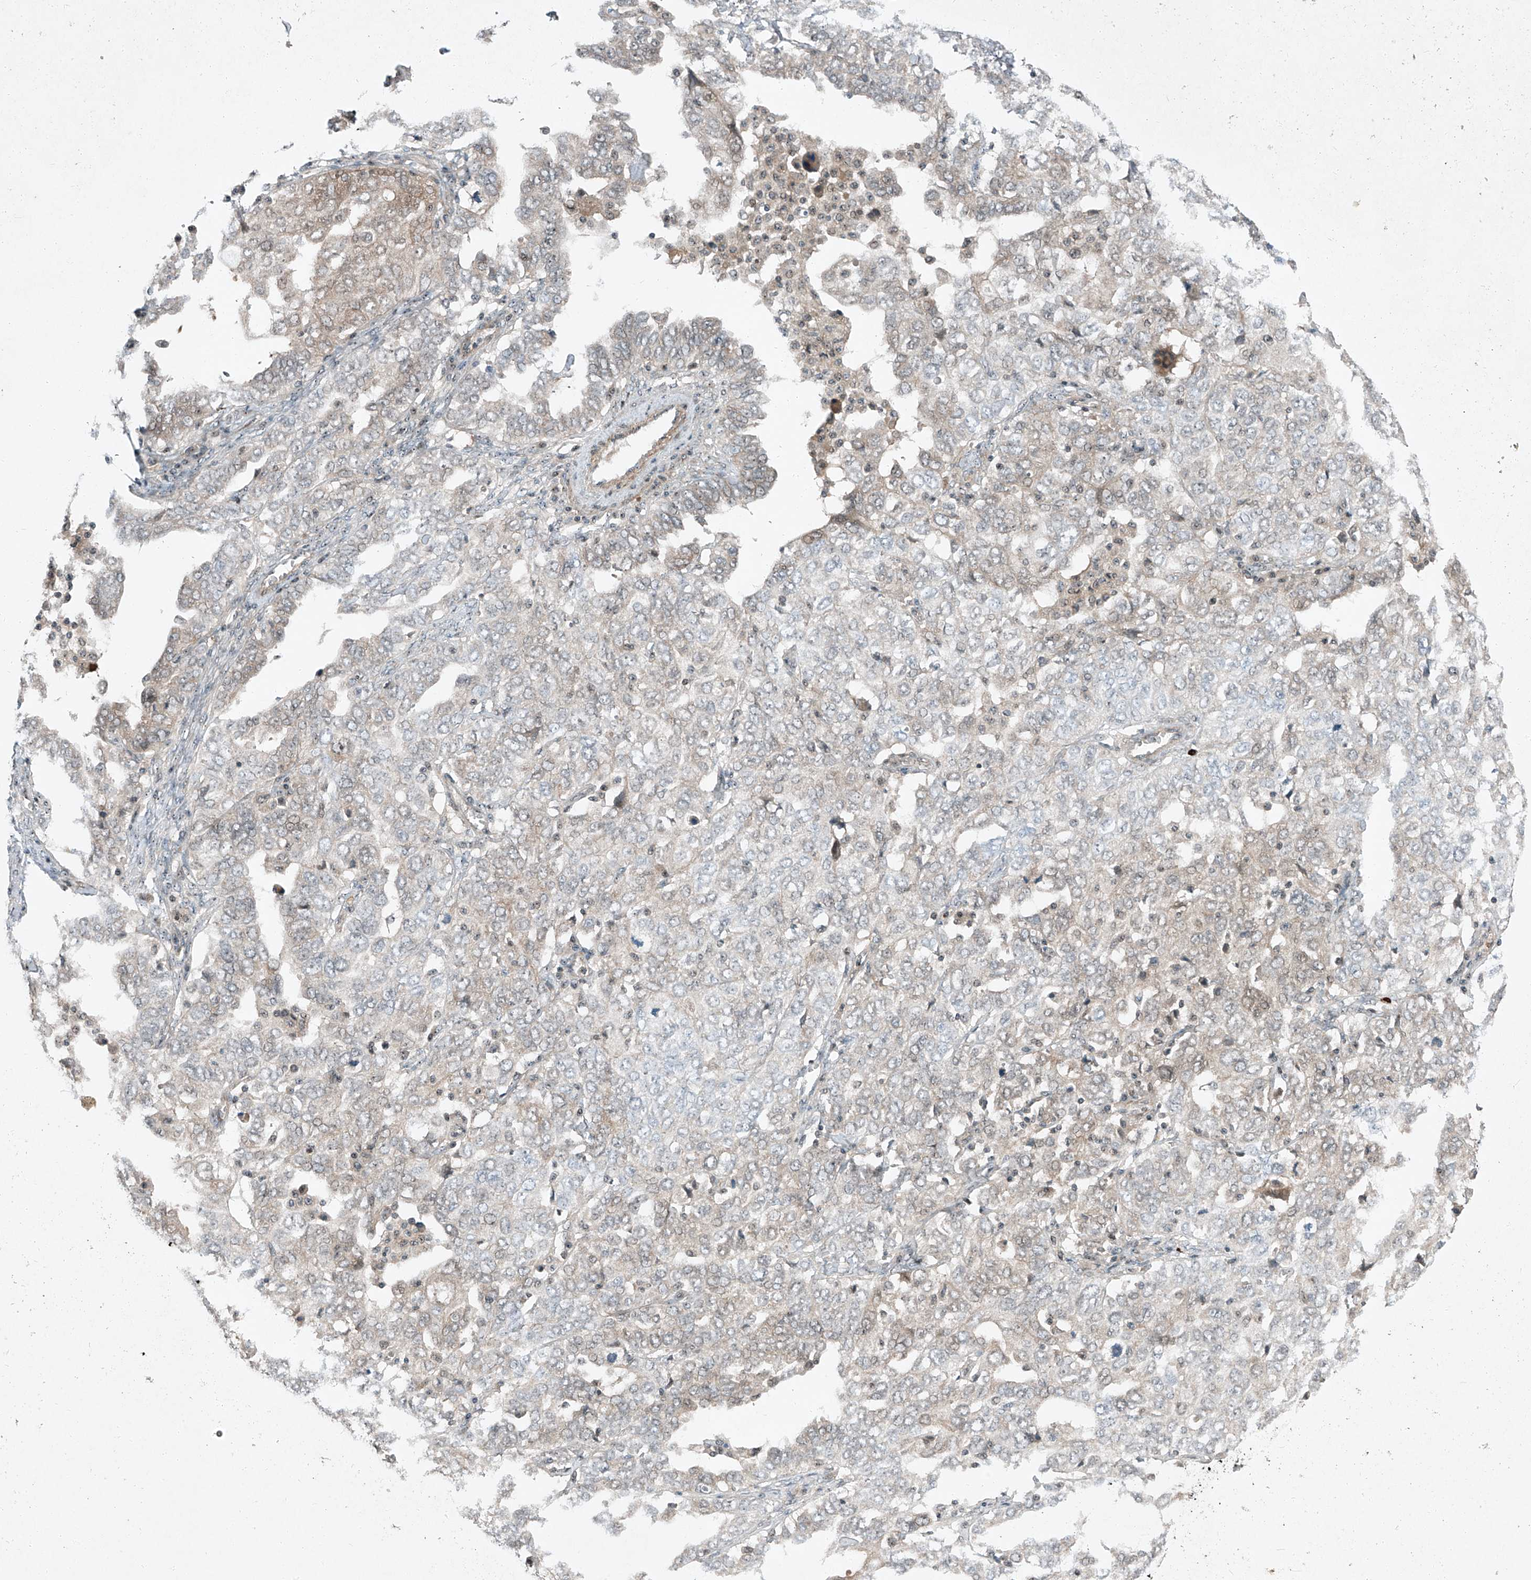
{"staining": {"intensity": "weak", "quantity": "<25%", "location": "nuclear"}, "tissue": "ovarian cancer", "cell_type": "Tumor cells", "image_type": "cancer", "snomed": [{"axis": "morphology", "description": "Carcinoma, endometroid"}, {"axis": "topography", "description": "Ovary"}], "caption": "Photomicrograph shows no significant protein staining in tumor cells of ovarian cancer.", "gene": "PPCS", "patient": {"sex": "female", "age": 62}}